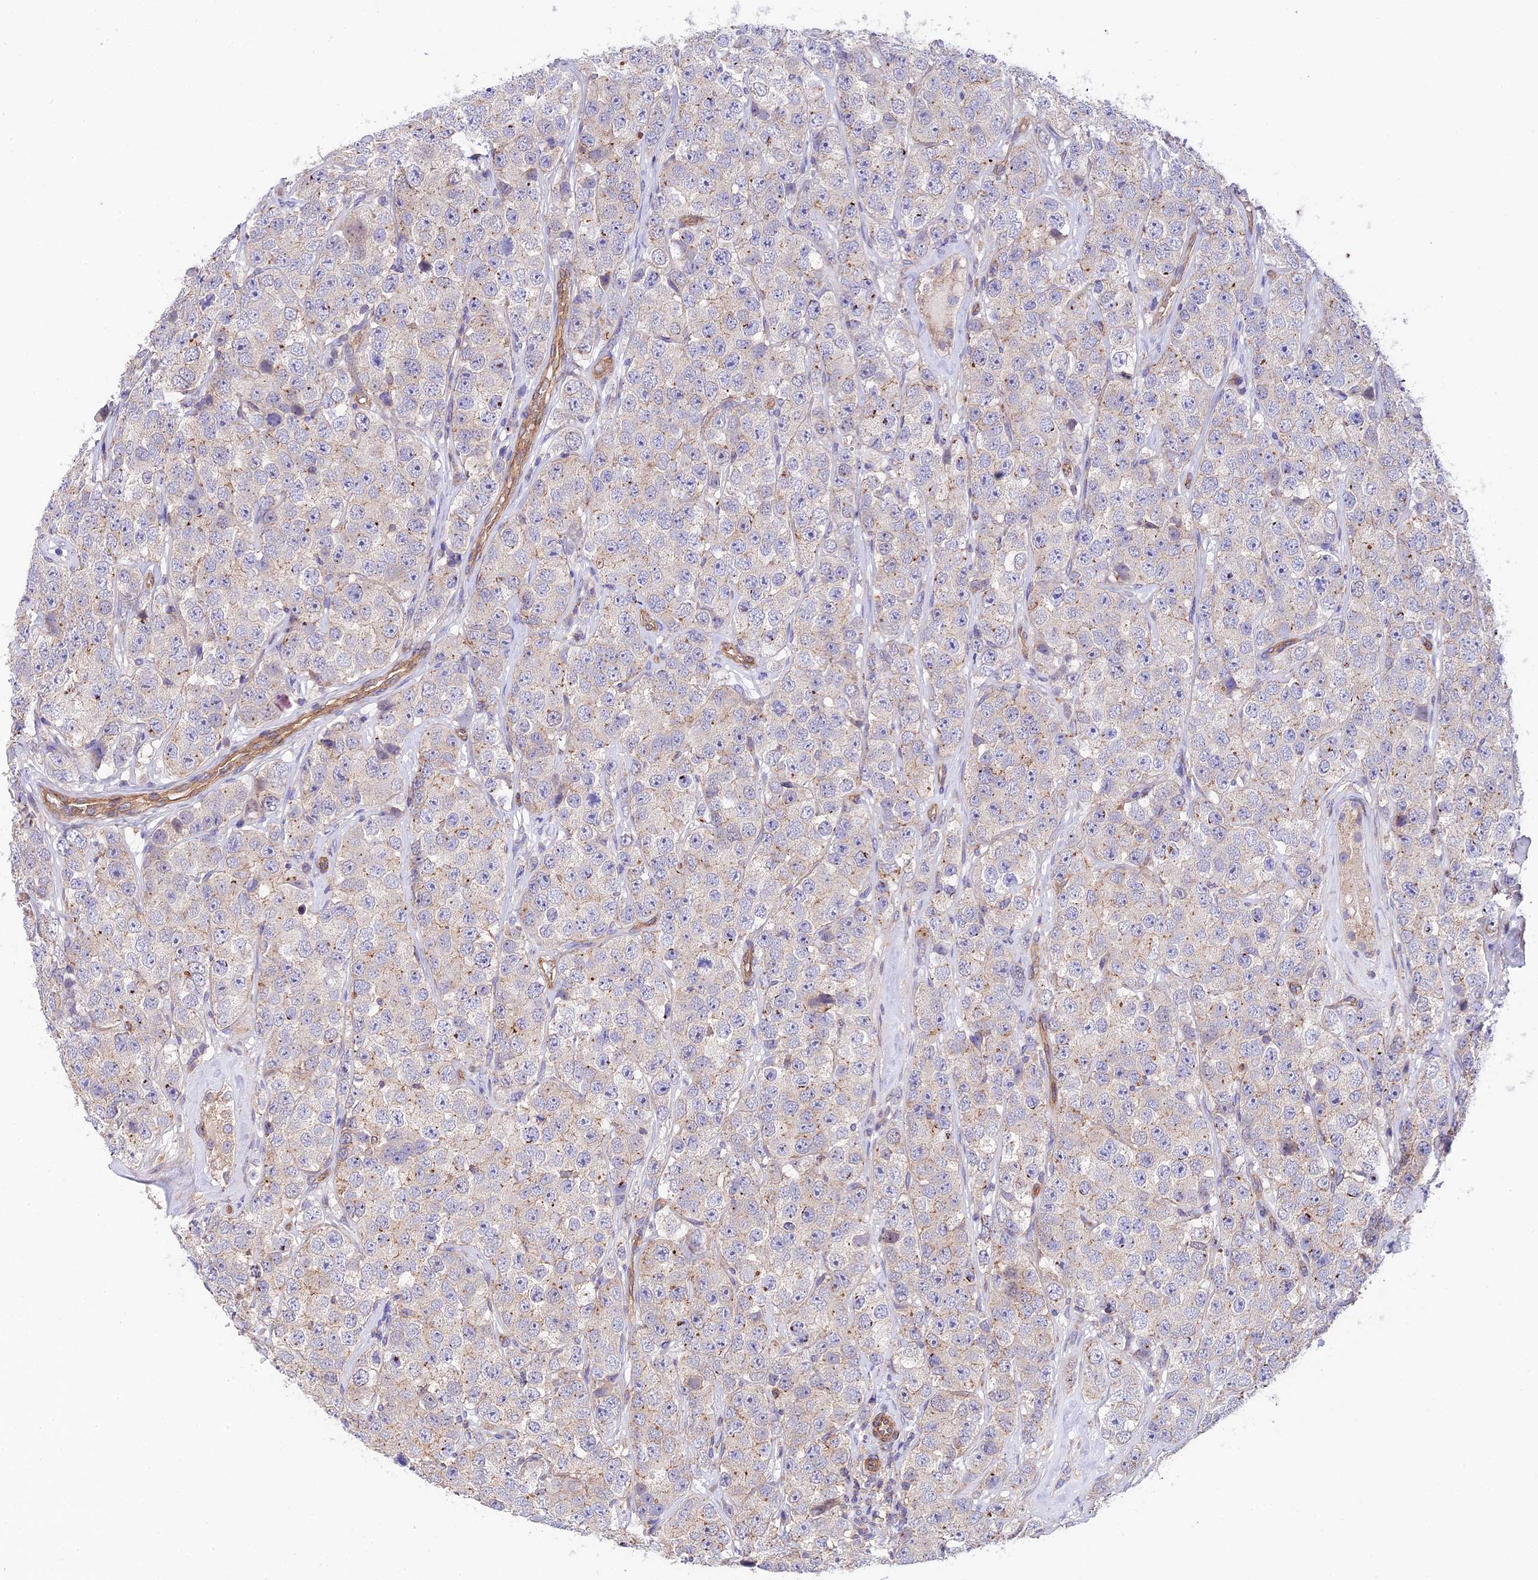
{"staining": {"intensity": "negative", "quantity": "none", "location": "none"}, "tissue": "testis cancer", "cell_type": "Tumor cells", "image_type": "cancer", "snomed": [{"axis": "morphology", "description": "Seminoma, NOS"}, {"axis": "topography", "description": "Testis"}], "caption": "Testis cancer stained for a protein using immunohistochemistry (IHC) demonstrates no expression tumor cells.", "gene": "QRFP", "patient": {"sex": "male", "age": 28}}